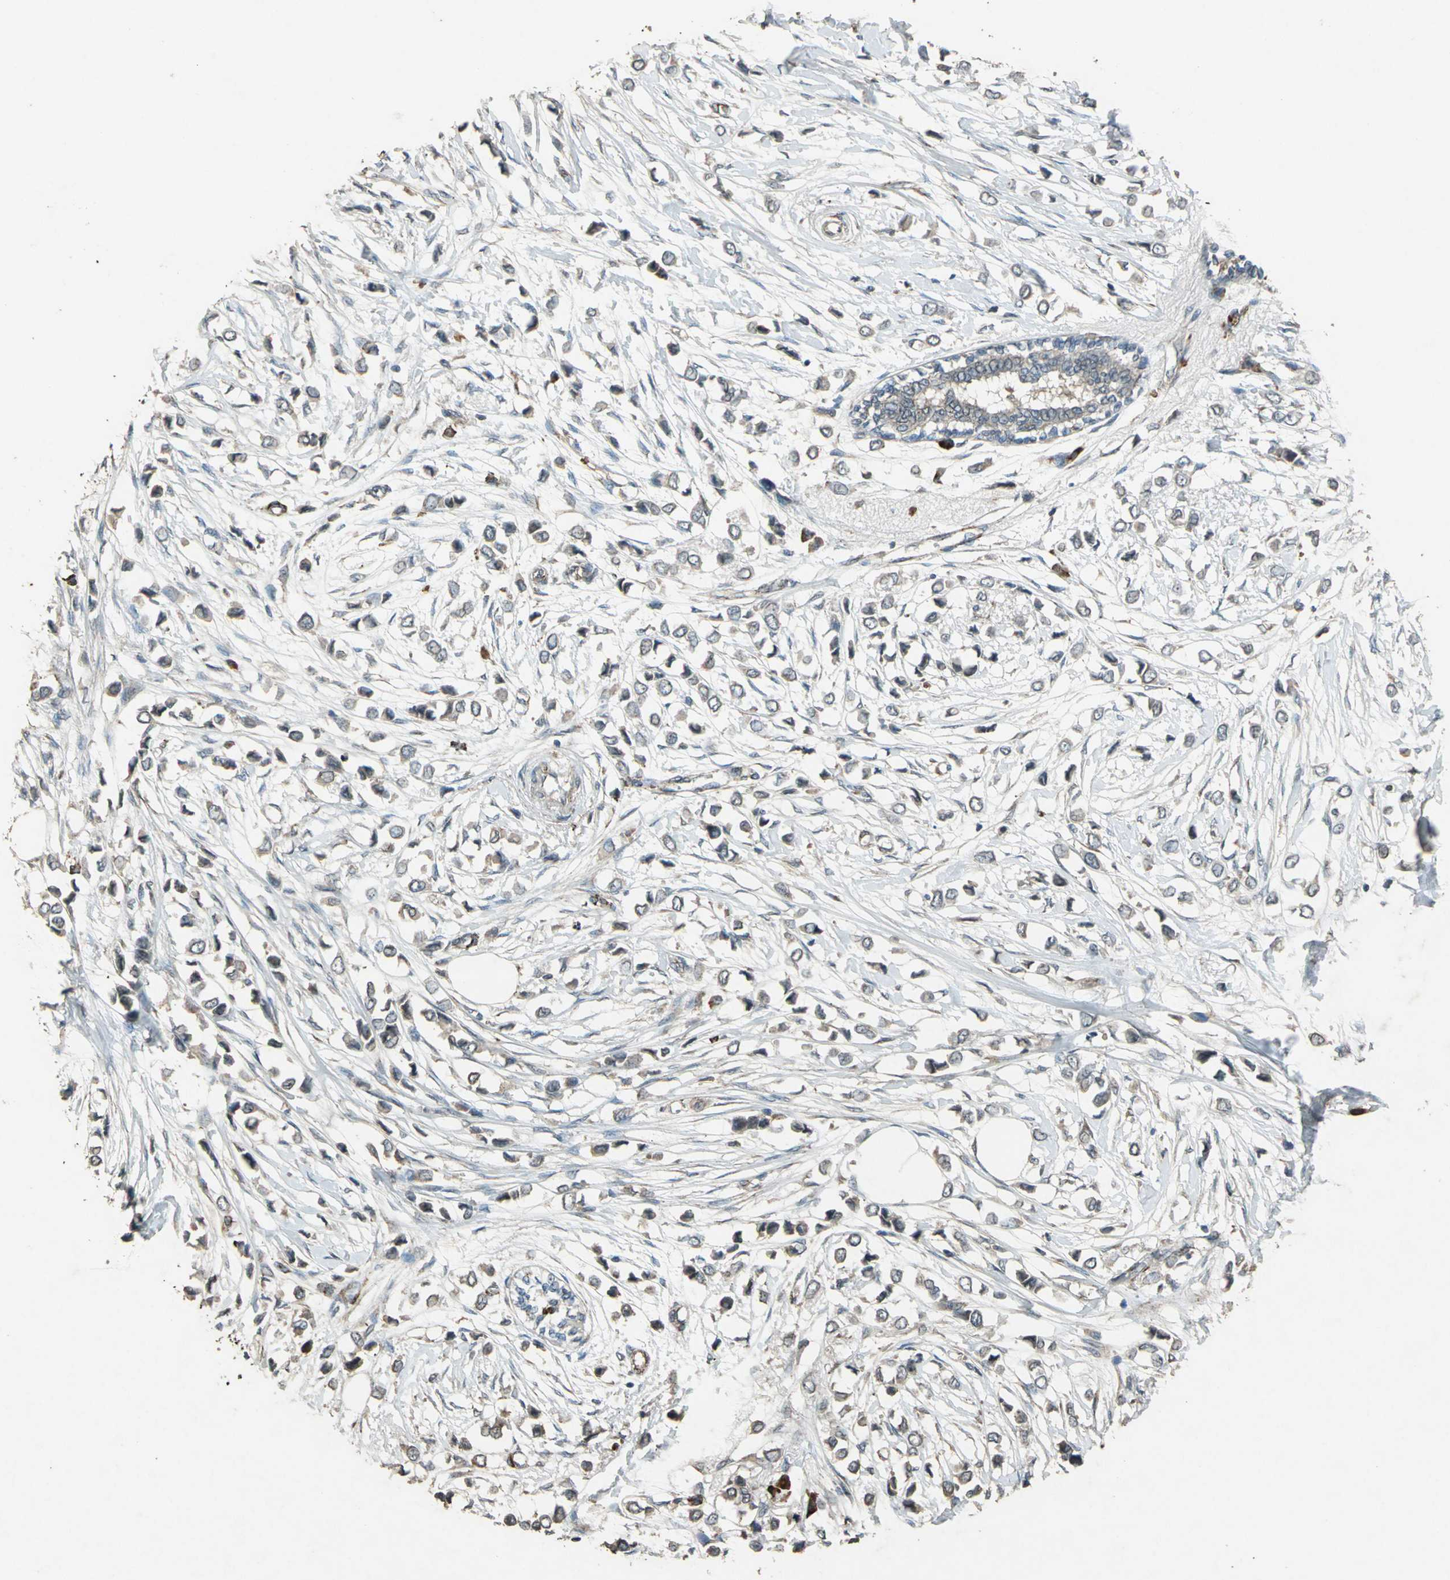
{"staining": {"intensity": "weak", "quantity": ">75%", "location": "cytoplasmic/membranous"}, "tissue": "breast cancer", "cell_type": "Tumor cells", "image_type": "cancer", "snomed": [{"axis": "morphology", "description": "Lobular carcinoma"}, {"axis": "topography", "description": "Breast"}], "caption": "Immunohistochemistry (IHC) of breast cancer (lobular carcinoma) demonstrates low levels of weak cytoplasmic/membranous positivity in approximately >75% of tumor cells.", "gene": "SEPTIN4", "patient": {"sex": "female", "age": 51}}